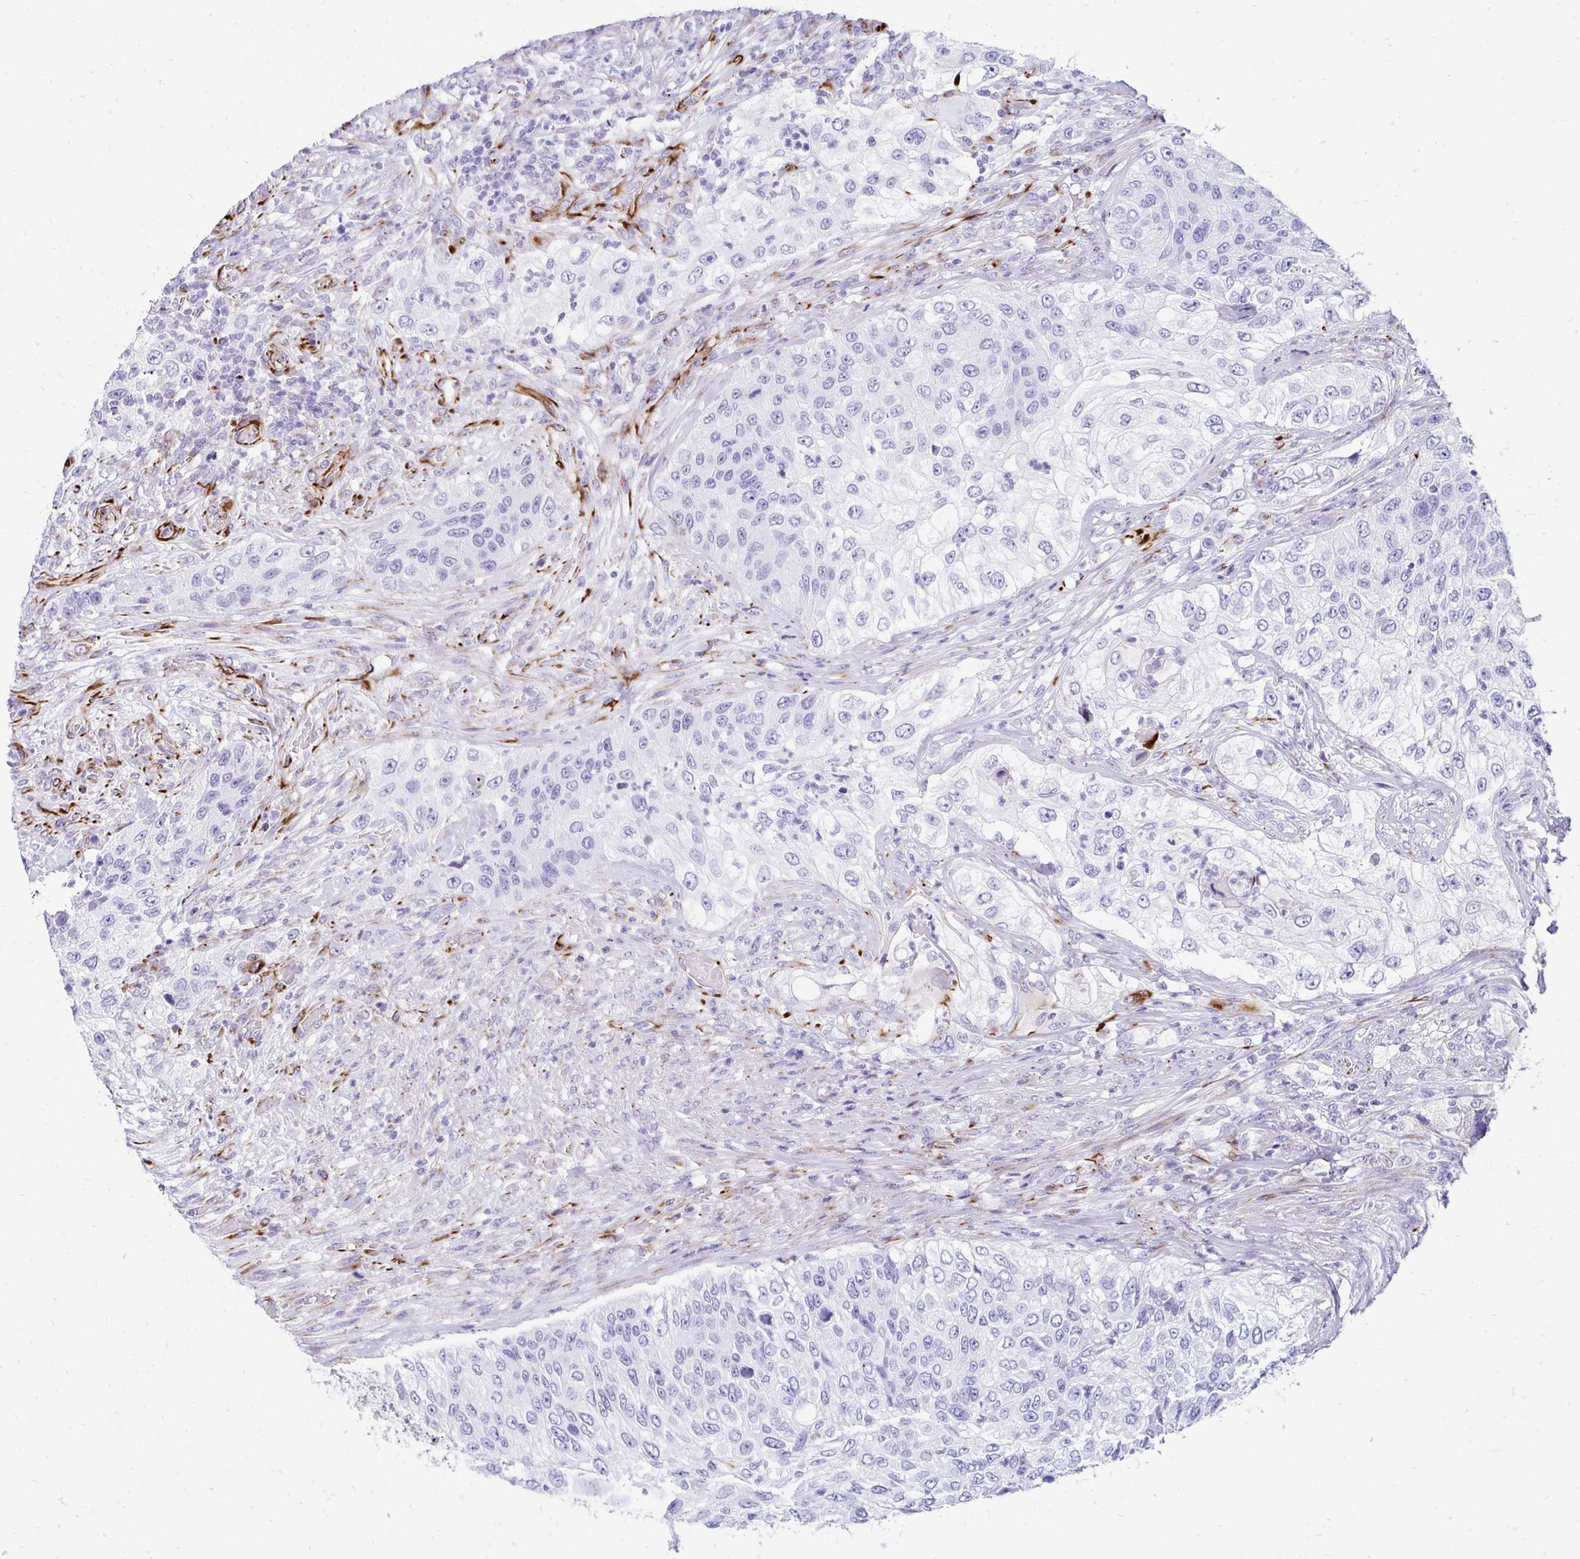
{"staining": {"intensity": "negative", "quantity": "none", "location": "none"}, "tissue": "urothelial cancer", "cell_type": "Tumor cells", "image_type": "cancer", "snomed": [{"axis": "morphology", "description": "Urothelial carcinoma, High grade"}, {"axis": "topography", "description": "Urinary bladder"}], "caption": "Tumor cells are negative for brown protein staining in urothelial carcinoma (high-grade).", "gene": "TMEM54", "patient": {"sex": "female", "age": 60}}